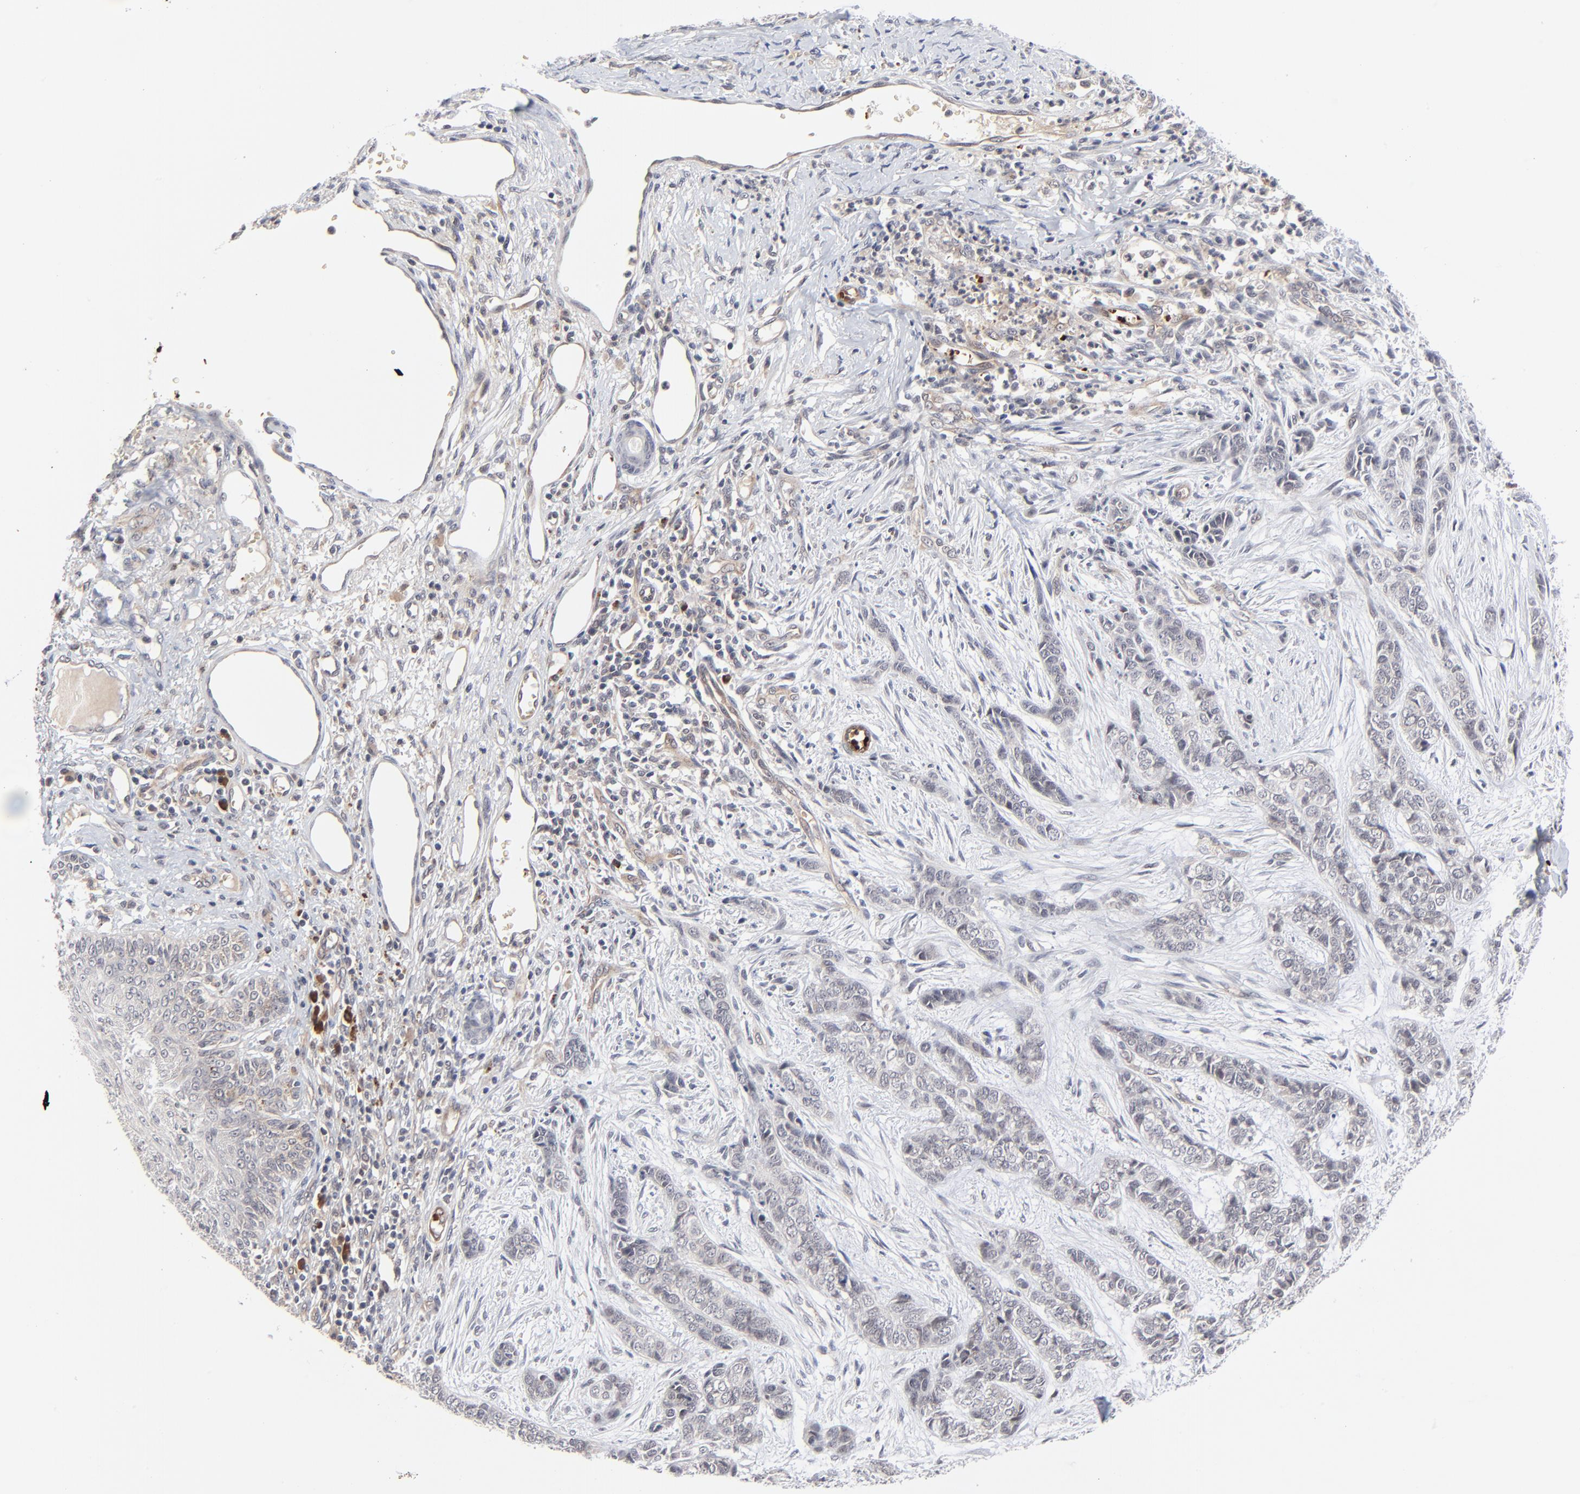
{"staining": {"intensity": "negative", "quantity": "none", "location": "none"}, "tissue": "skin cancer", "cell_type": "Tumor cells", "image_type": "cancer", "snomed": [{"axis": "morphology", "description": "Basal cell carcinoma"}, {"axis": "topography", "description": "Skin"}], "caption": "Immunohistochemistry (IHC) micrograph of basal cell carcinoma (skin) stained for a protein (brown), which demonstrates no staining in tumor cells. Nuclei are stained in blue.", "gene": "CASP10", "patient": {"sex": "female", "age": 64}}